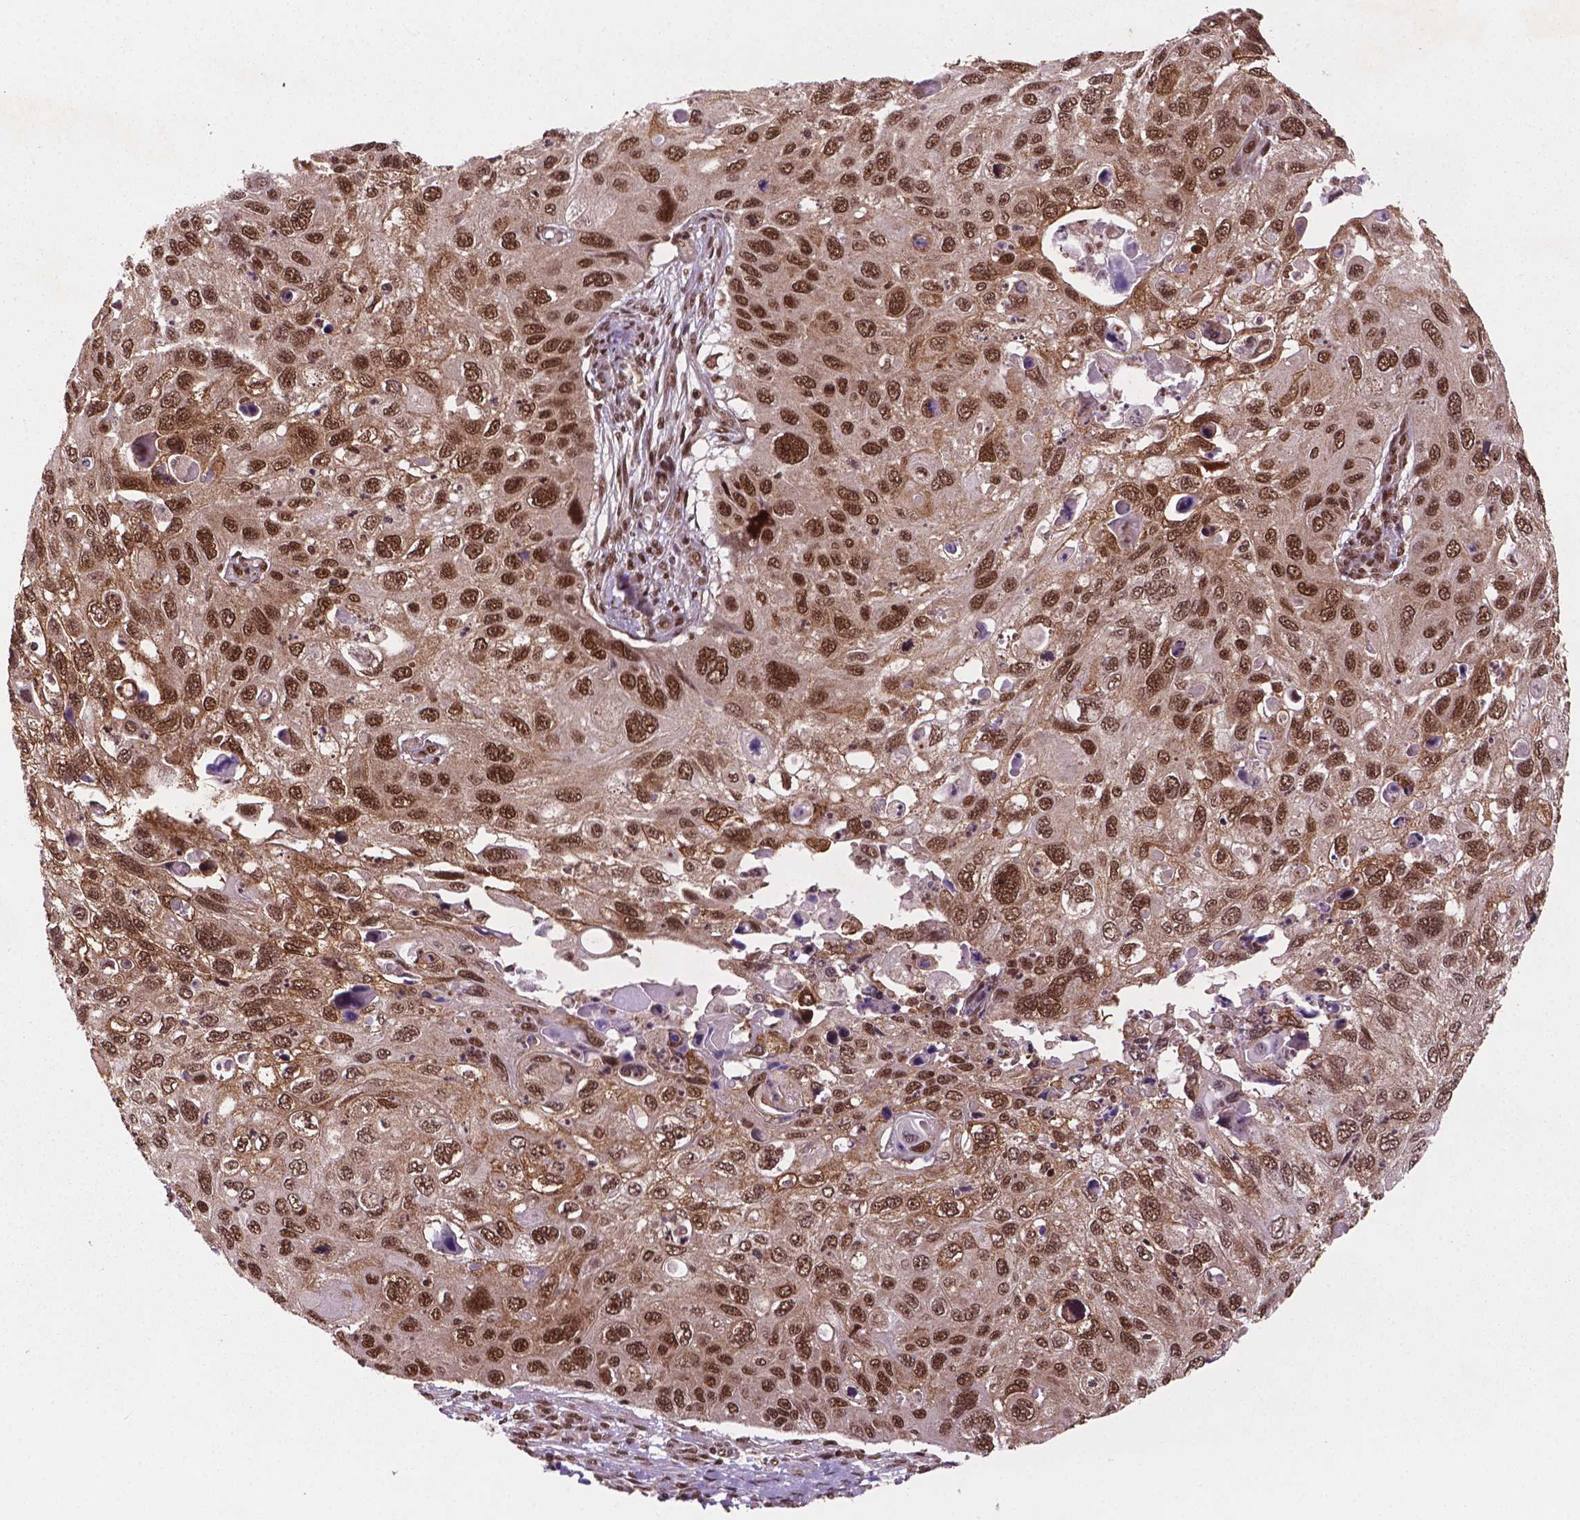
{"staining": {"intensity": "strong", "quantity": ">75%", "location": "nuclear"}, "tissue": "cervical cancer", "cell_type": "Tumor cells", "image_type": "cancer", "snomed": [{"axis": "morphology", "description": "Squamous cell carcinoma, NOS"}, {"axis": "topography", "description": "Cervix"}], "caption": "Brown immunohistochemical staining in squamous cell carcinoma (cervical) exhibits strong nuclear positivity in approximately >75% of tumor cells. The staining was performed using DAB (3,3'-diaminobenzidine), with brown indicating positive protein expression. Nuclei are stained blue with hematoxylin.", "gene": "SIRT6", "patient": {"sex": "female", "age": 70}}